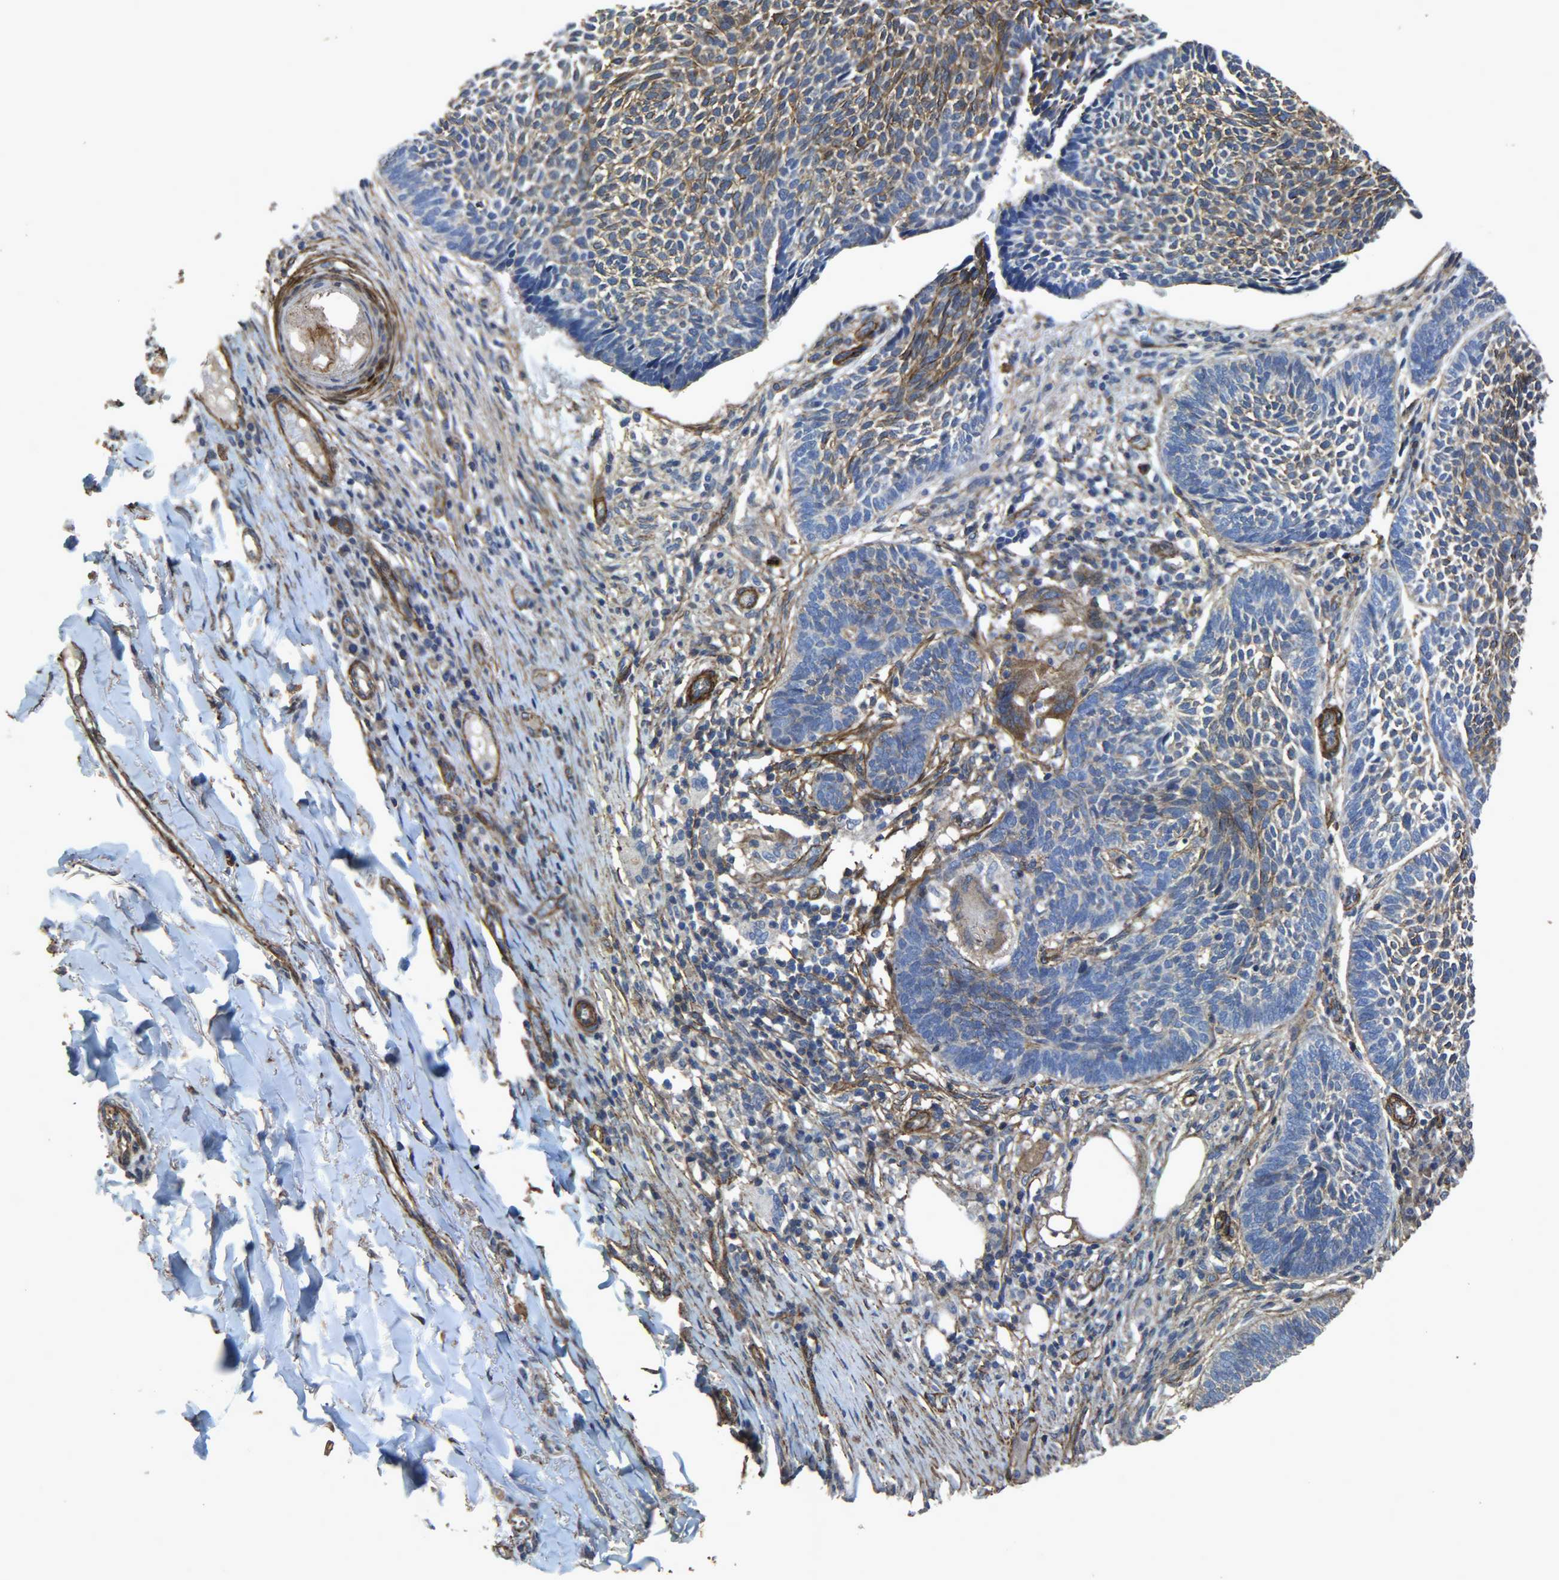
{"staining": {"intensity": "moderate", "quantity": "25%-75%", "location": "cytoplasmic/membranous"}, "tissue": "skin cancer", "cell_type": "Tumor cells", "image_type": "cancer", "snomed": [{"axis": "morphology", "description": "Normal tissue, NOS"}, {"axis": "morphology", "description": "Basal cell carcinoma"}, {"axis": "topography", "description": "Skin"}], "caption": "A medium amount of moderate cytoplasmic/membranous staining is seen in about 25%-75% of tumor cells in skin basal cell carcinoma tissue.", "gene": "TPM4", "patient": {"sex": "male", "age": 87}}